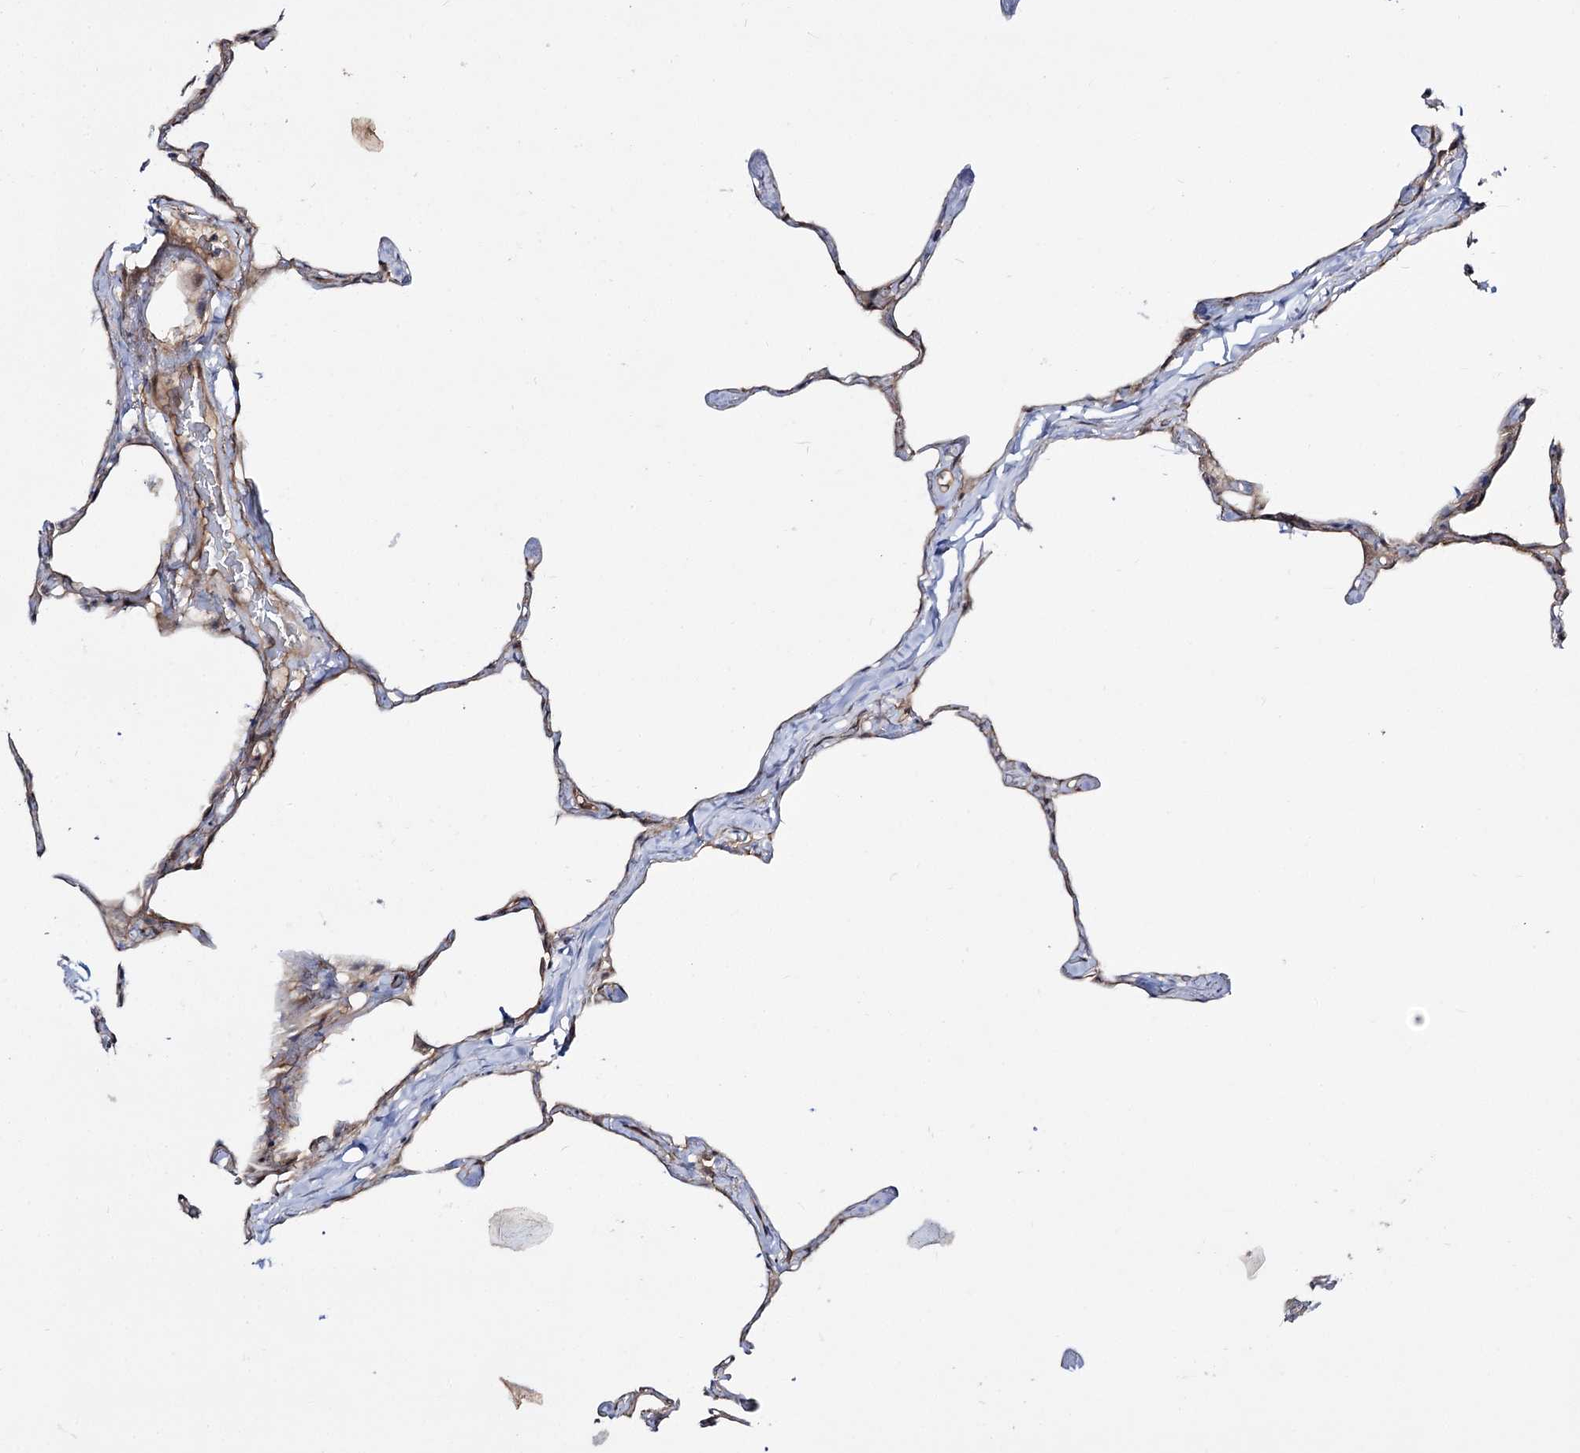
{"staining": {"intensity": "negative", "quantity": "none", "location": "none"}, "tissue": "lung", "cell_type": "Alveolar cells", "image_type": "normal", "snomed": [{"axis": "morphology", "description": "Normal tissue, NOS"}, {"axis": "topography", "description": "Lung"}], "caption": "A high-resolution image shows immunohistochemistry staining of normal lung, which shows no significant staining in alveolar cells.", "gene": "C11orf80", "patient": {"sex": "male", "age": 65}}